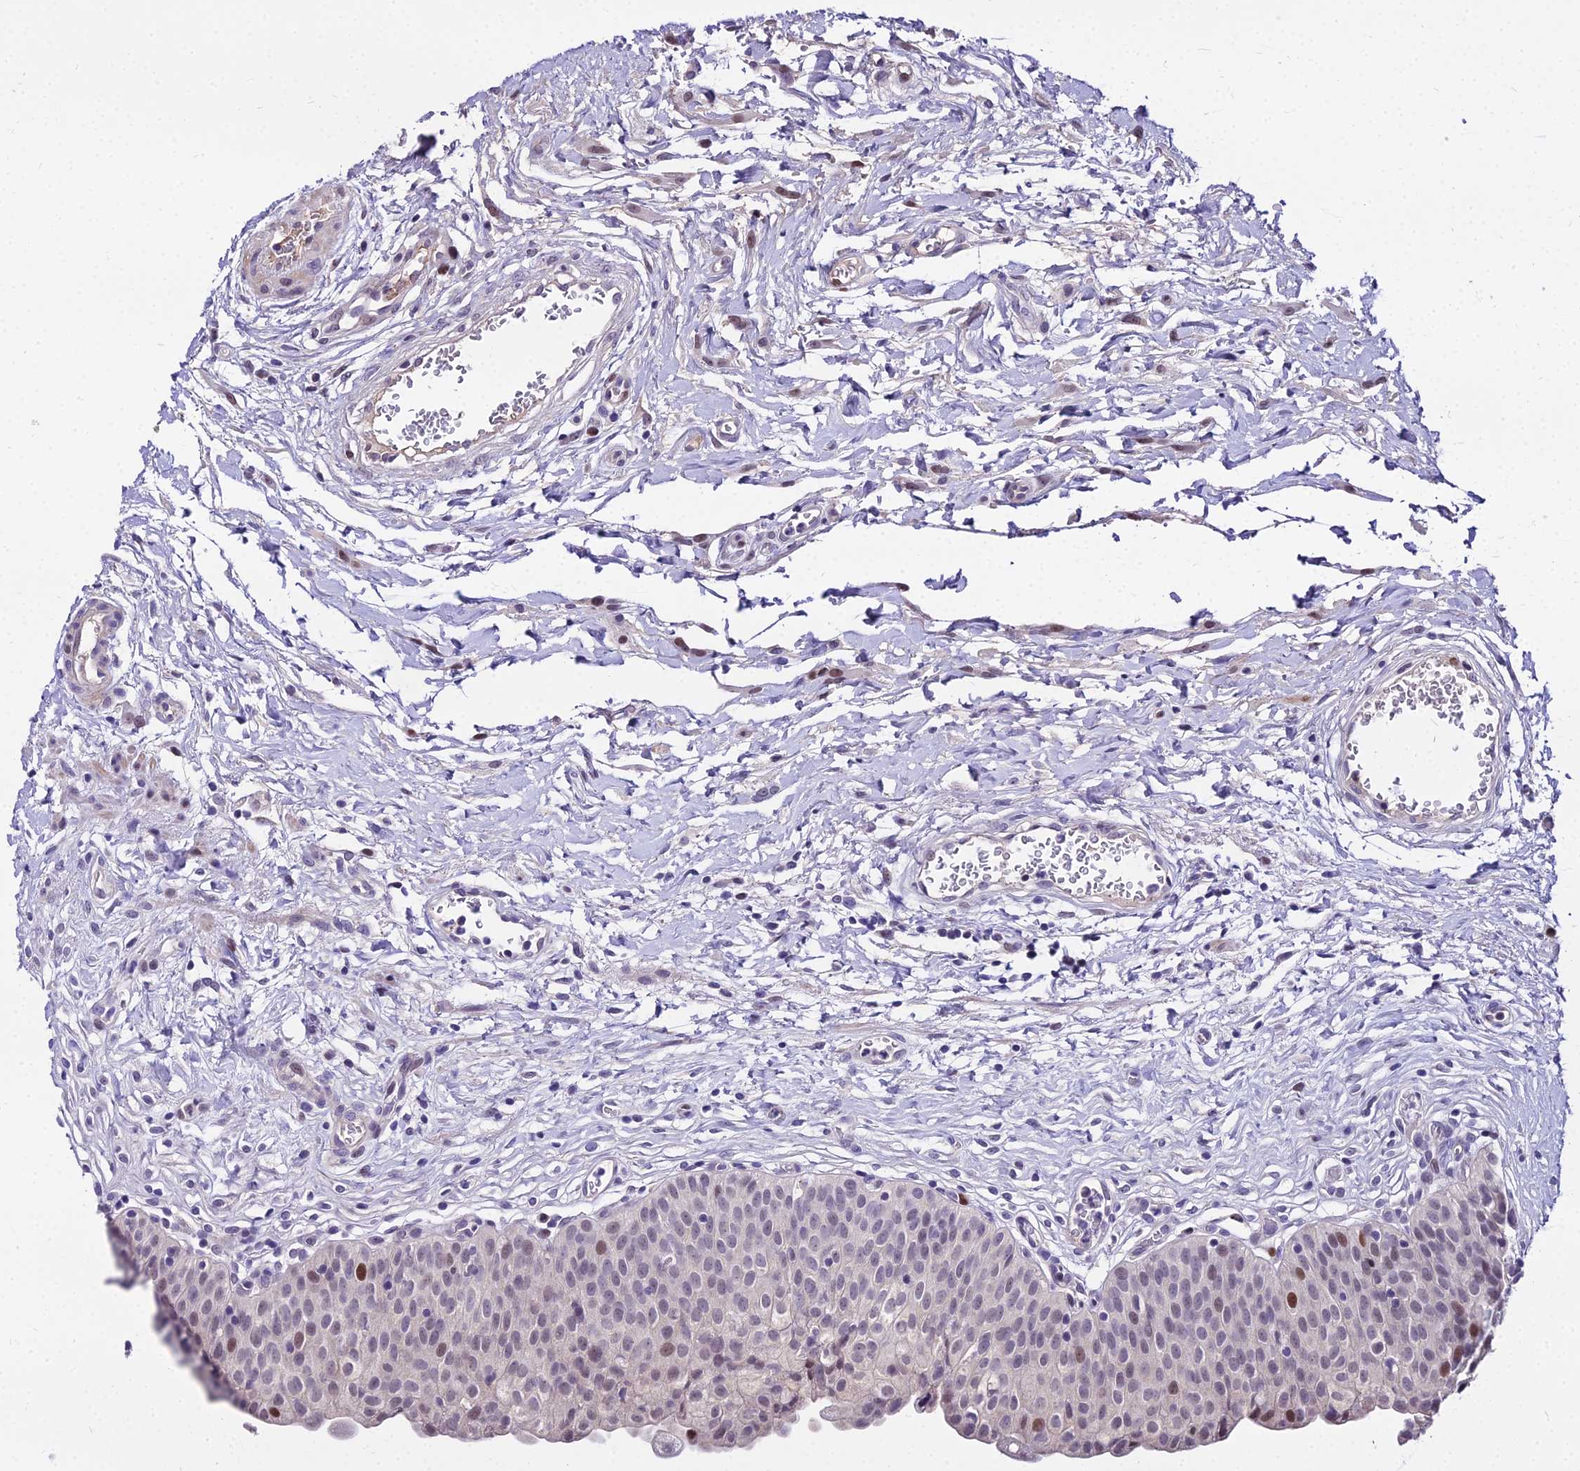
{"staining": {"intensity": "moderate", "quantity": "<25%", "location": "nuclear"}, "tissue": "urinary bladder", "cell_type": "Urothelial cells", "image_type": "normal", "snomed": [{"axis": "morphology", "description": "Normal tissue, NOS"}, {"axis": "topography", "description": "Urinary bladder"}], "caption": "Immunohistochemistry histopathology image of unremarkable human urinary bladder stained for a protein (brown), which reveals low levels of moderate nuclear staining in about <25% of urothelial cells.", "gene": "TRIML2", "patient": {"sex": "male", "age": 55}}